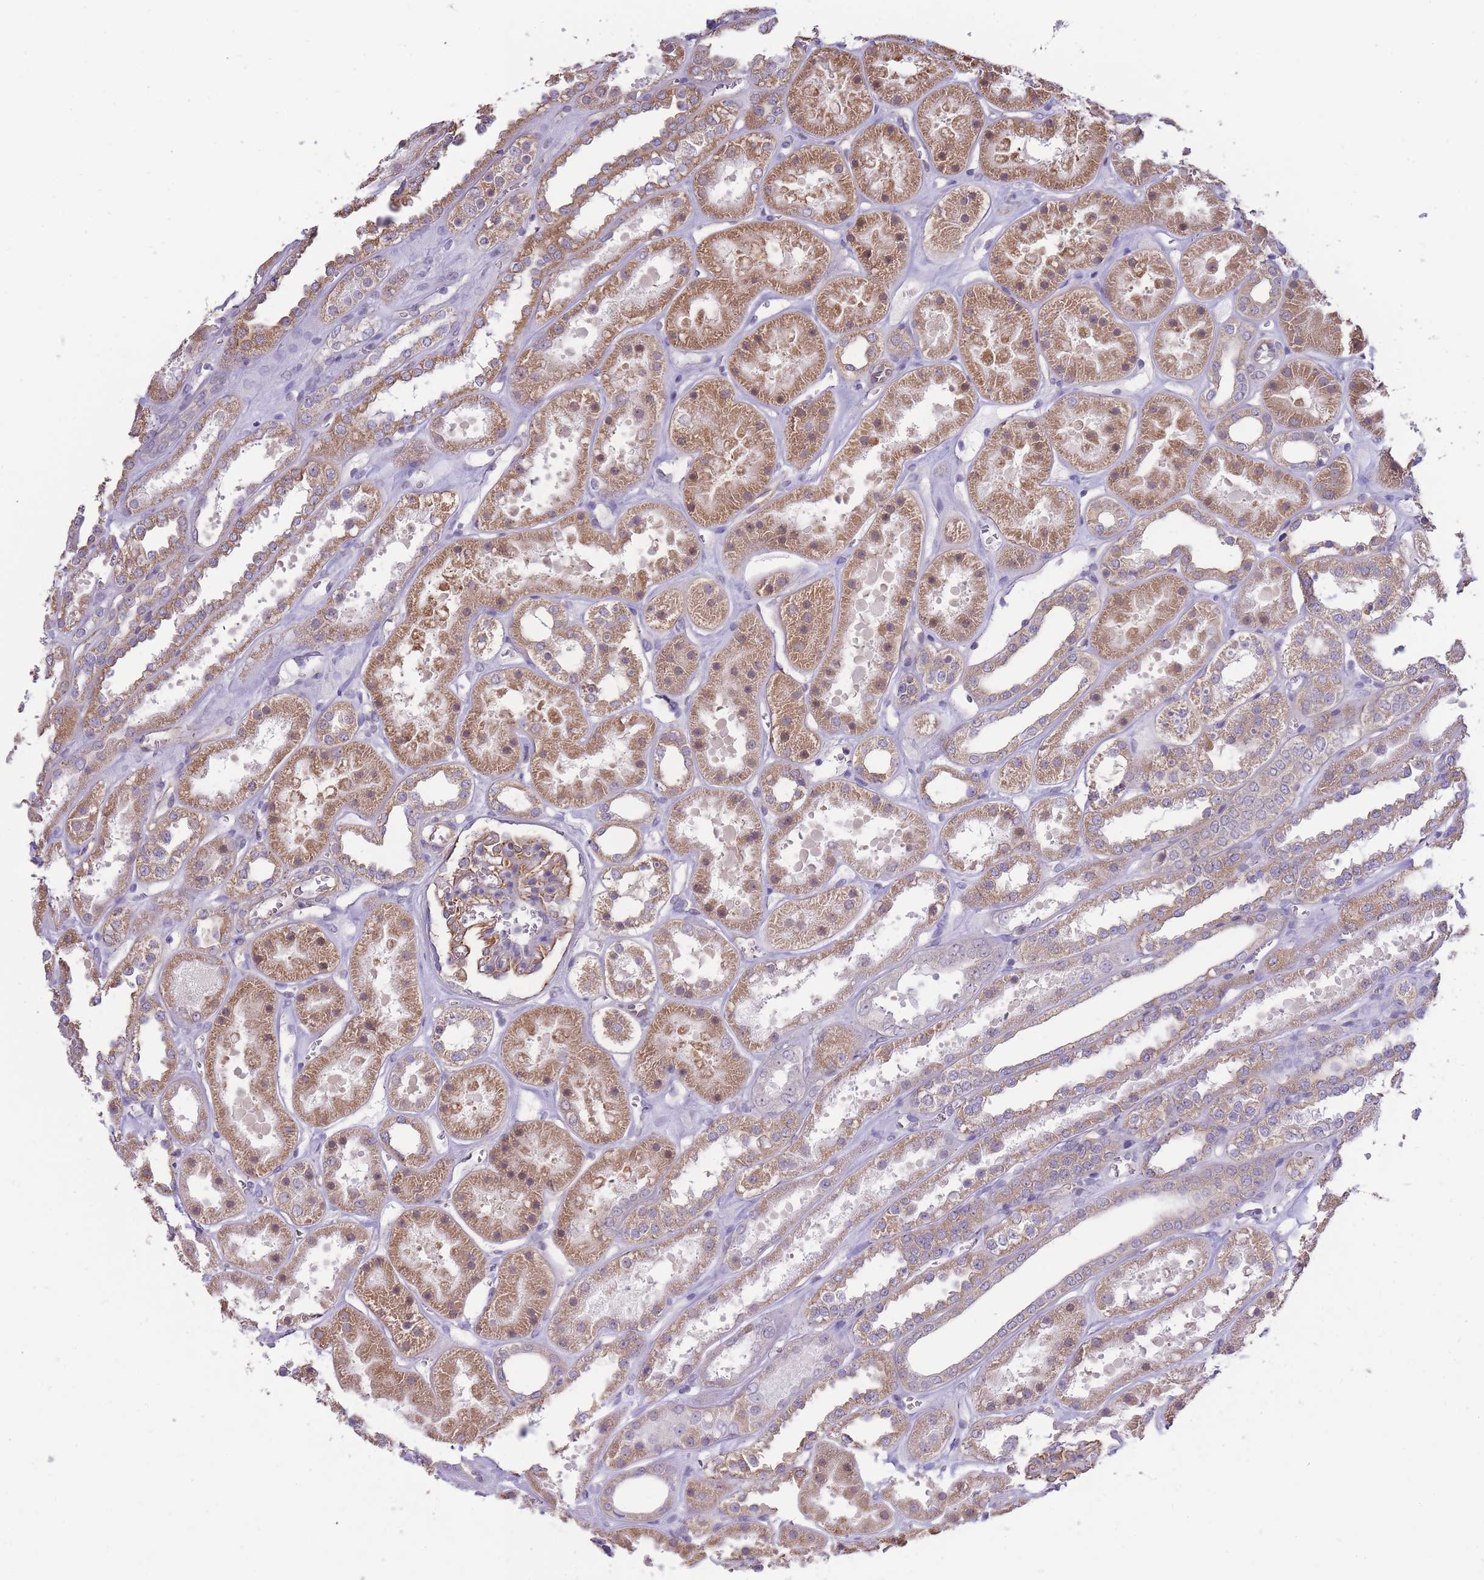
{"staining": {"intensity": "moderate", "quantity": "25%-75%", "location": "cytoplasmic/membranous"}, "tissue": "kidney", "cell_type": "Cells in glomeruli", "image_type": "normal", "snomed": [{"axis": "morphology", "description": "Normal tissue, NOS"}, {"axis": "topography", "description": "Kidney"}], "caption": "Kidney stained with DAB IHC displays medium levels of moderate cytoplasmic/membranous positivity in approximately 25%-75% of cells in glomeruli.", "gene": "C19orf25", "patient": {"sex": "female", "age": 41}}